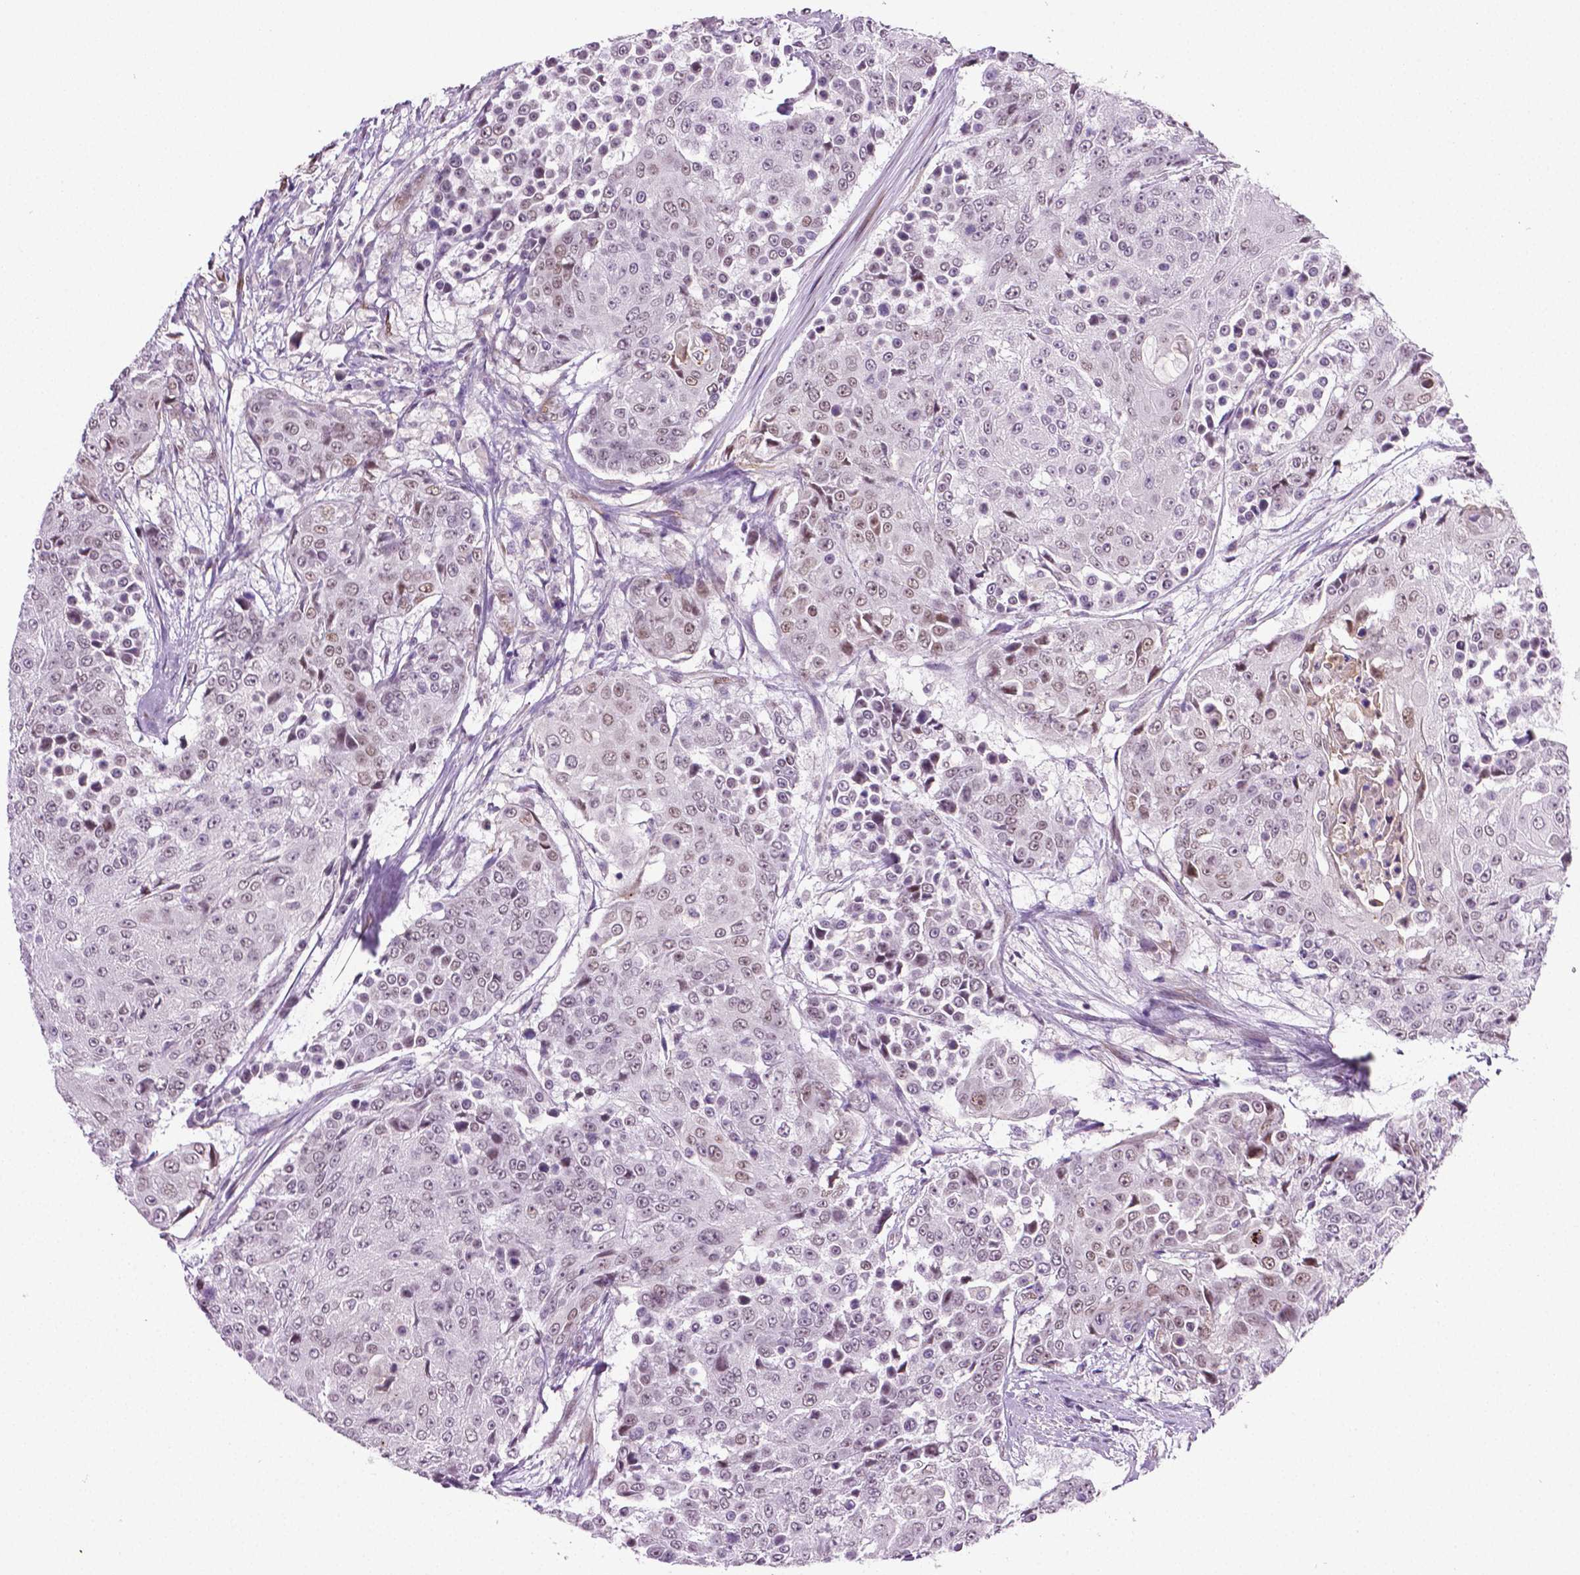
{"staining": {"intensity": "weak", "quantity": "25%-75%", "location": "nuclear"}, "tissue": "urothelial cancer", "cell_type": "Tumor cells", "image_type": "cancer", "snomed": [{"axis": "morphology", "description": "Urothelial carcinoma, High grade"}, {"axis": "topography", "description": "Urinary bladder"}], "caption": "High-grade urothelial carcinoma stained with a brown dye exhibits weak nuclear positive staining in about 25%-75% of tumor cells.", "gene": "PTGER3", "patient": {"sex": "female", "age": 63}}